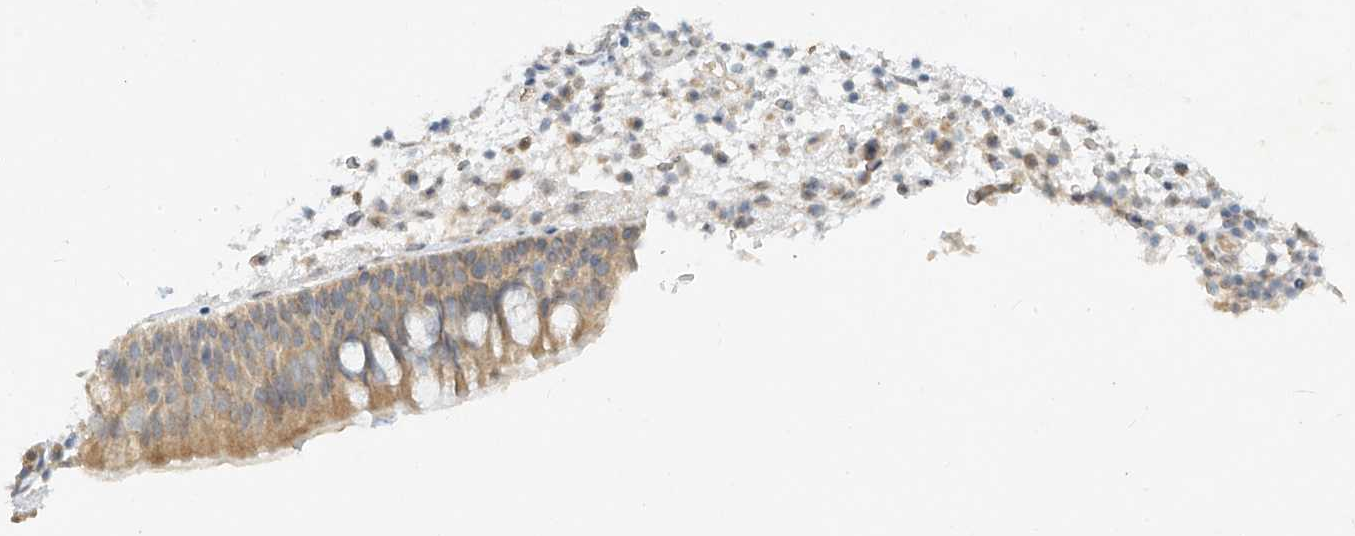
{"staining": {"intensity": "moderate", "quantity": ">75%", "location": "cytoplasmic/membranous"}, "tissue": "nasopharynx", "cell_type": "Respiratory epithelial cells", "image_type": "normal", "snomed": [{"axis": "morphology", "description": "Normal tissue, NOS"}, {"axis": "morphology", "description": "Inflammation, NOS"}, {"axis": "morphology", "description": "Malignant melanoma, Metastatic site"}, {"axis": "topography", "description": "Nasopharynx"}], "caption": "IHC (DAB) staining of unremarkable human nasopharynx demonstrates moderate cytoplasmic/membranous protein expression in about >75% of respiratory epithelial cells.", "gene": "MTUS2", "patient": {"sex": "male", "age": 70}}